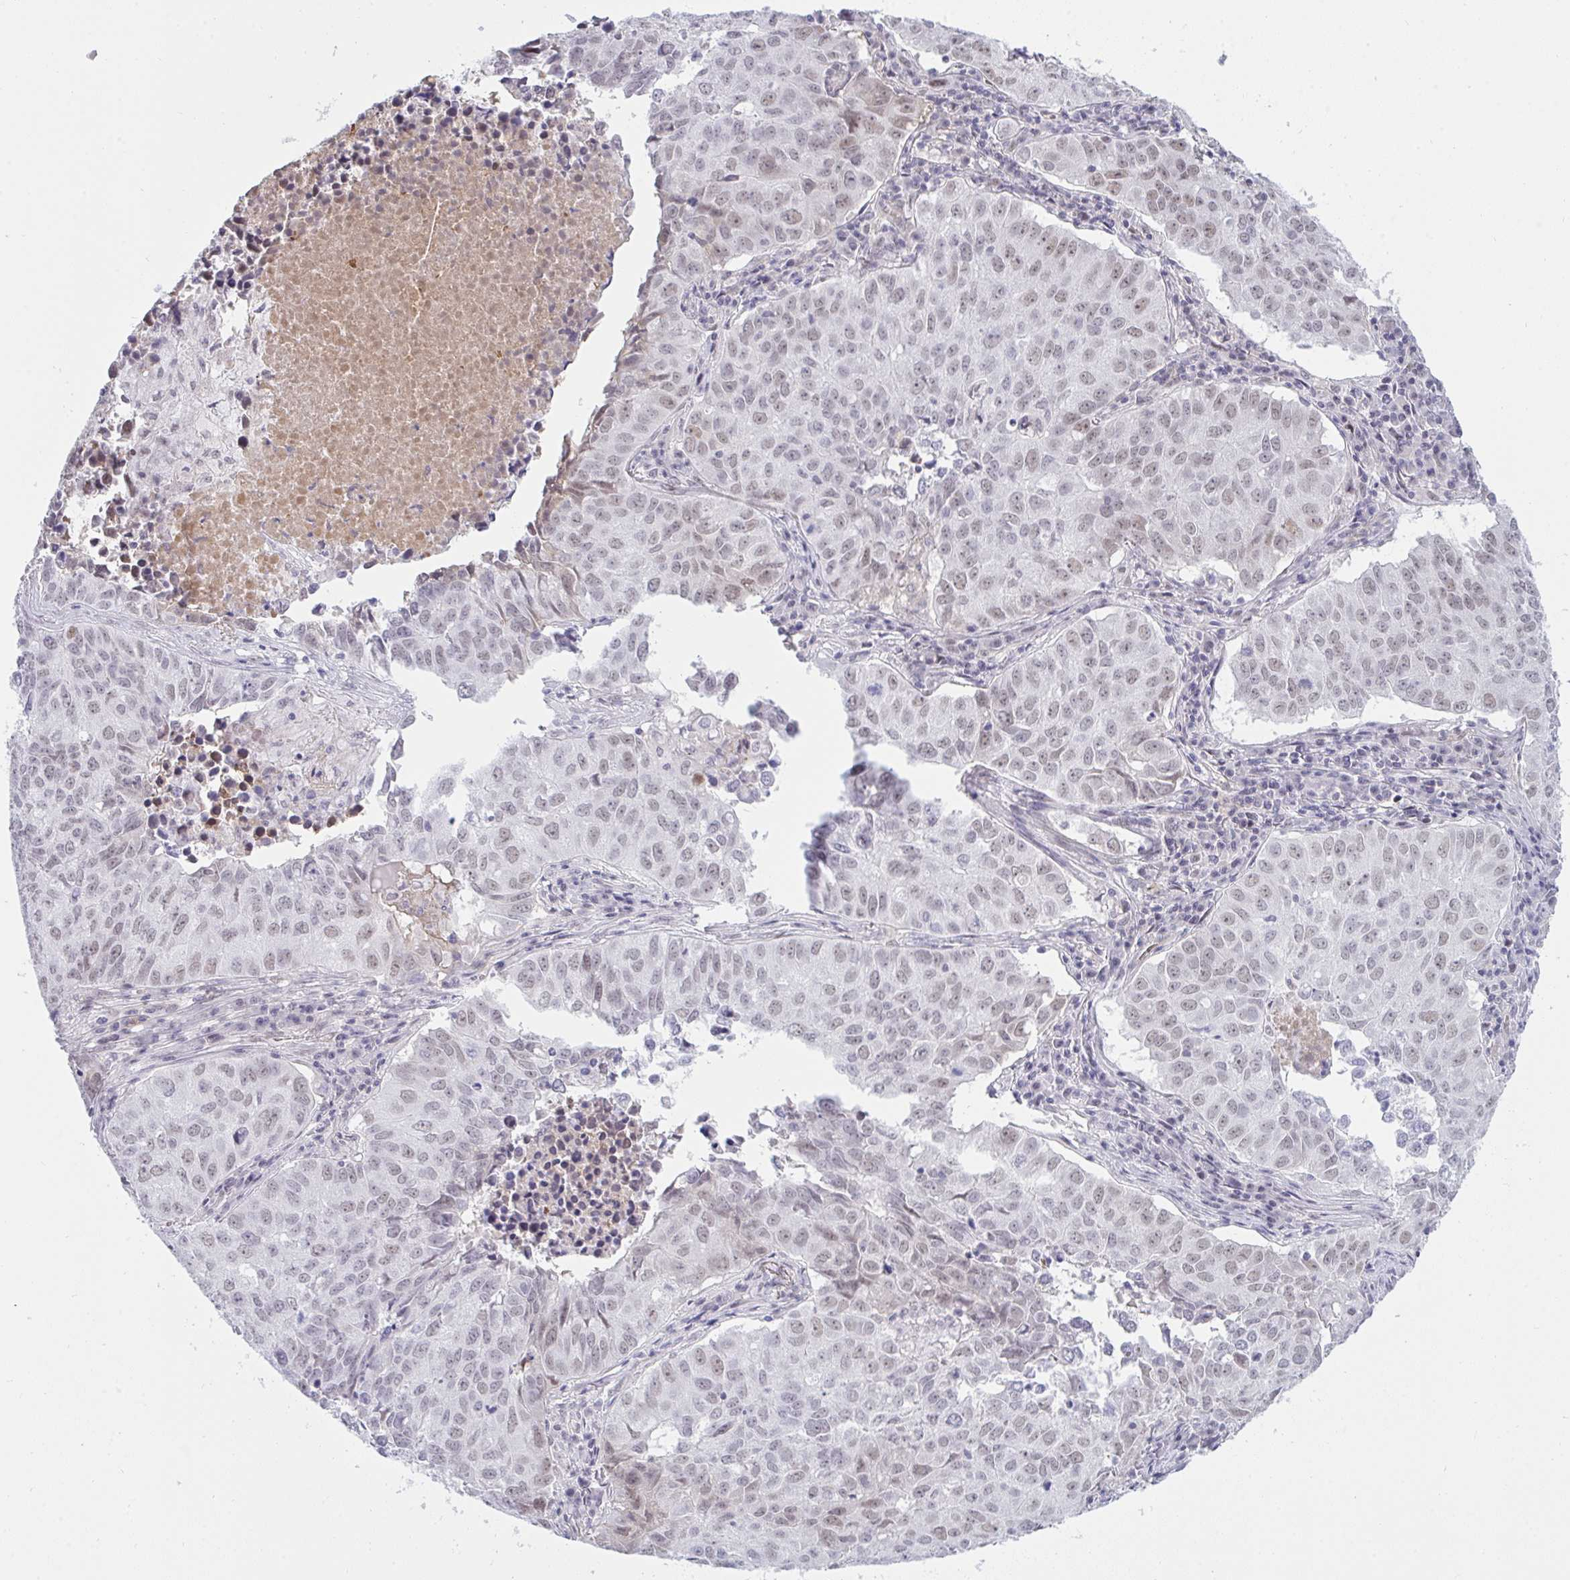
{"staining": {"intensity": "weak", "quantity": ">75%", "location": "nuclear"}, "tissue": "lung cancer", "cell_type": "Tumor cells", "image_type": "cancer", "snomed": [{"axis": "morphology", "description": "Adenocarcinoma, NOS"}, {"axis": "topography", "description": "Lung"}], "caption": "Tumor cells reveal low levels of weak nuclear positivity in about >75% of cells in lung adenocarcinoma. The protein is stained brown, and the nuclei are stained in blue (DAB (3,3'-diaminobenzidine) IHC with brightfield microscopy, high magnification).", "gene": "DSCAML1", "patient": {"sex": "female", "age": 50}}